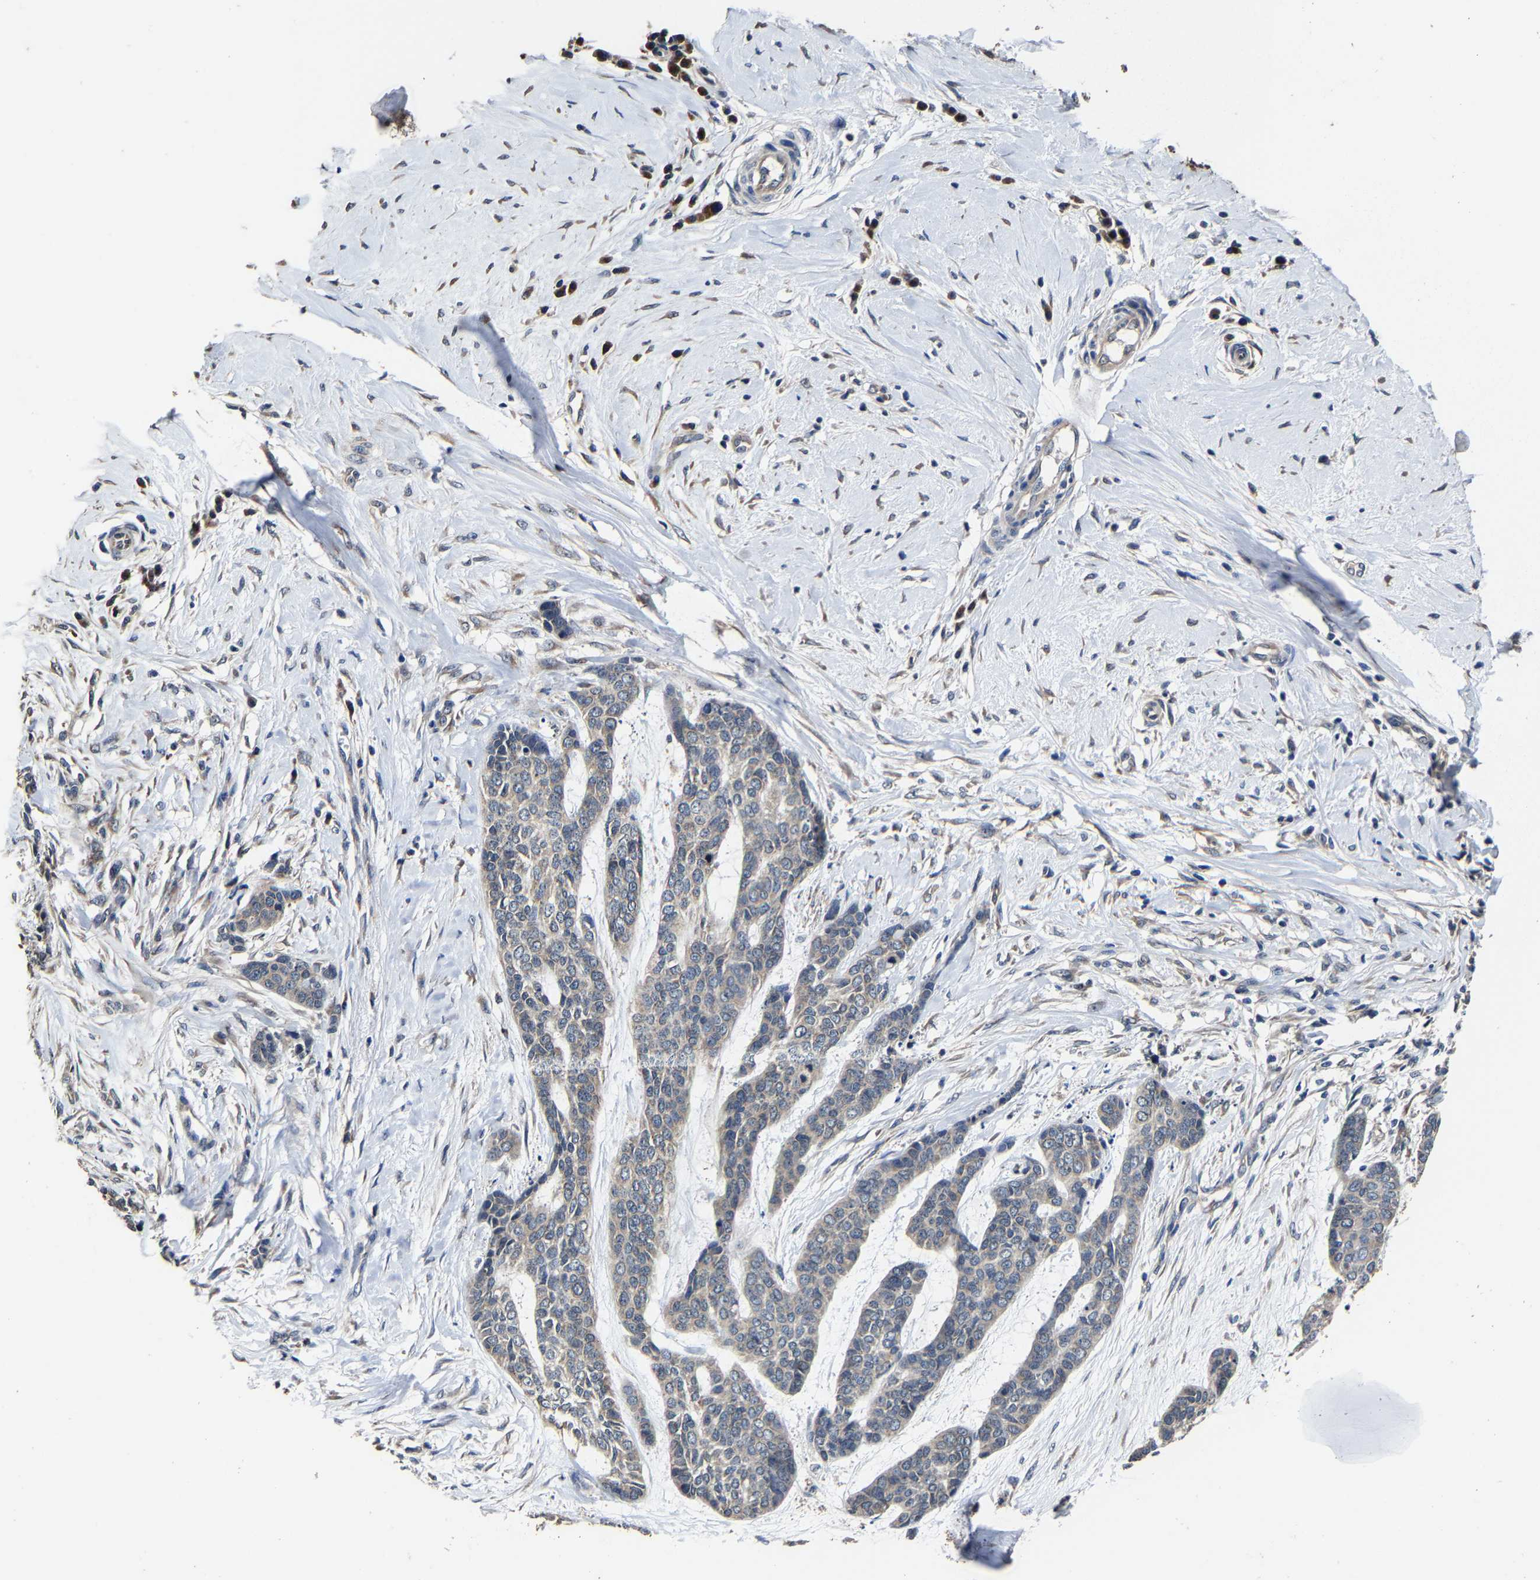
{"staining": {"intensity": "negative", "quantity": "none", "location": "none"}, "tissue": "skin cancer", "cell_type": "Tumor cells", "image_type": "cancer", "snomed": [{"axis": "morphology", "description": "Basal cell carcinoma"}, {"axis": "topography", "description": "Skin"}], "caption": "A histopathology image of skin basal cell carcinoma stained for a protein displays no brown staining in tumor cells.", "gene": "EBAG9", "patient": {"sex": "female", "age": 64}}